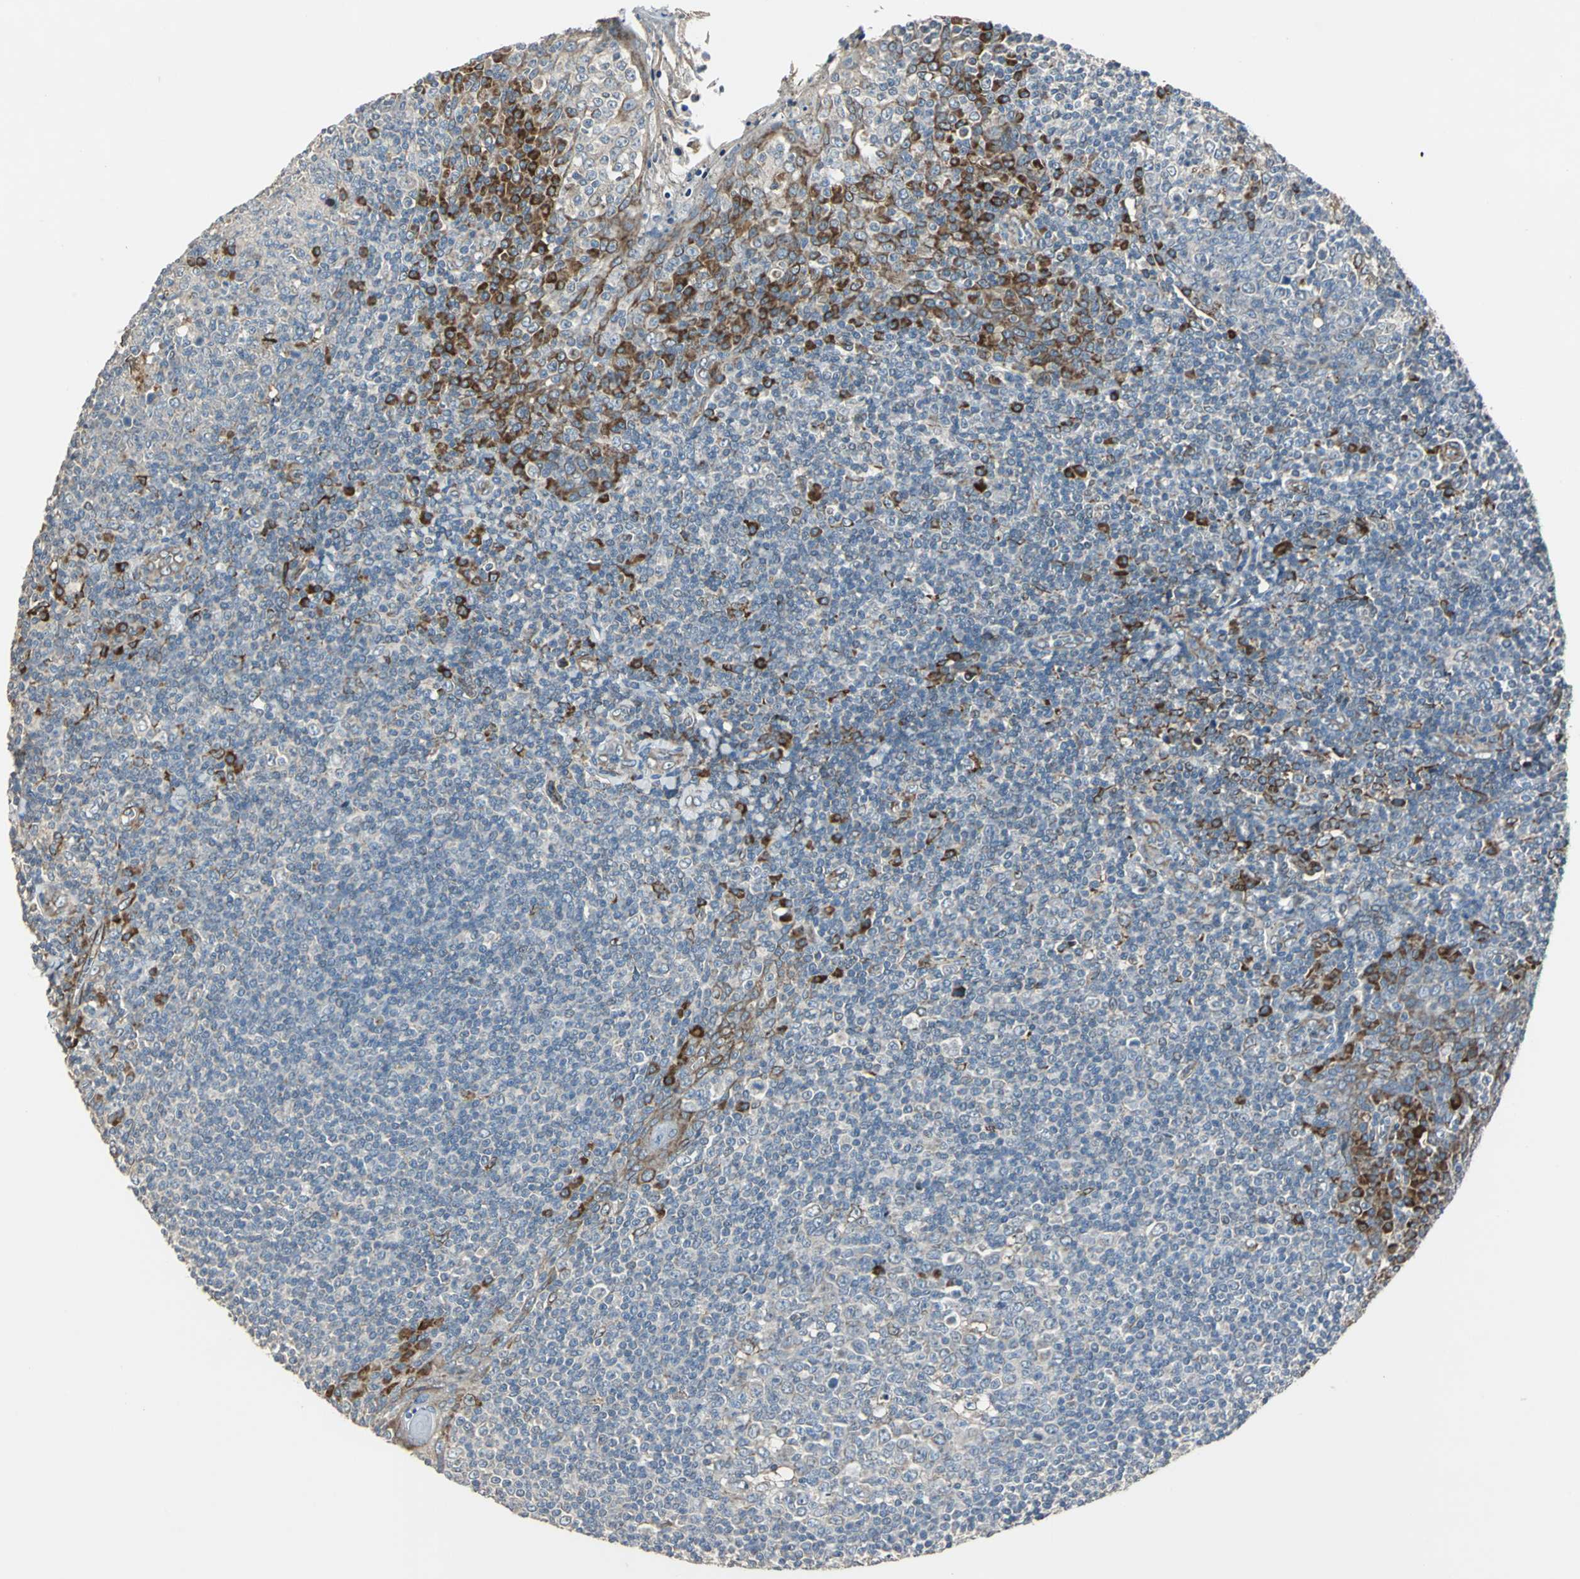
{"staining": {"intensity": "weak", "quantity": "25%-75%", "location": "cytoplasmic/membranous"}, "tissue": "tonsil", "cell_type": "Germinal center cells", "image_type": "normal", "snomed": [{"axis": "morphology", "description": "Normal tissue, NOS"}, {"axis": "topography", "description": "Tonsil"}], "caption": "A high-resolution photomicrograph shows IHC staining of unremarkable tonsil, which displays weak cytoplasmic/membranous staining in about 25%-75% of germinal center cells.", "gene": "HTATIP2", "patient": {"sex": "male", "age": 31}}